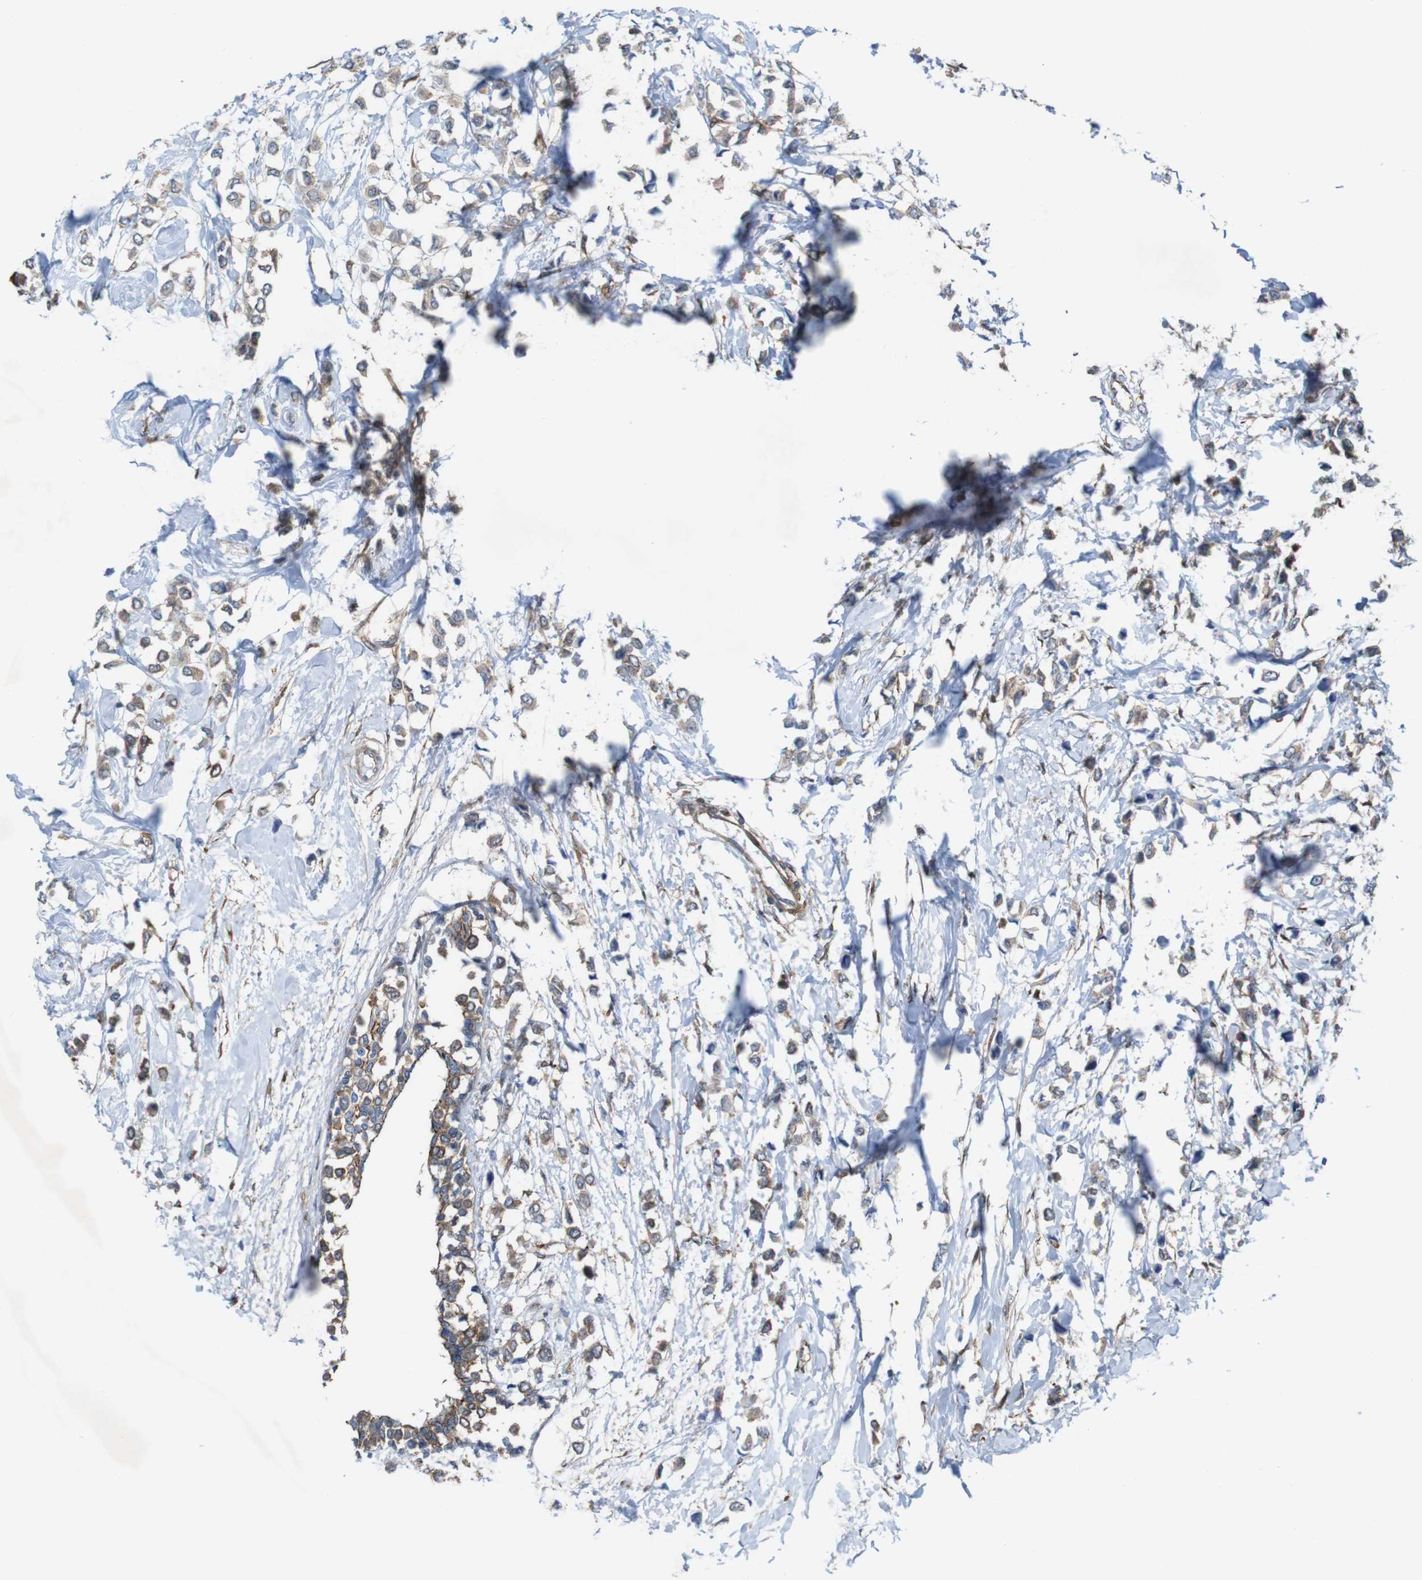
{"staining": {"intensity": "moderate", "quantity": ">75%", "location": "cytoplasmic/membranous"}, "tissue": "breast cancer", "cell_type": "Tumor cells", "image_type": "cancer", "snomed": [{"axis": "morphology", "description": "Lobular carcinoma"}, {"axis": "topography", "description": "Breast"}], "caption": "Immunohistochemistry histopathology image of human breast cancer (lobular carcinoma) stained for a protein (brown), which exhibits medium levels of moderate cytoplasmic/membranous expression in approximately >75% of tumor cells.", "gene": "PTGER4", "patient": {"sex": "female", "age": 51}}